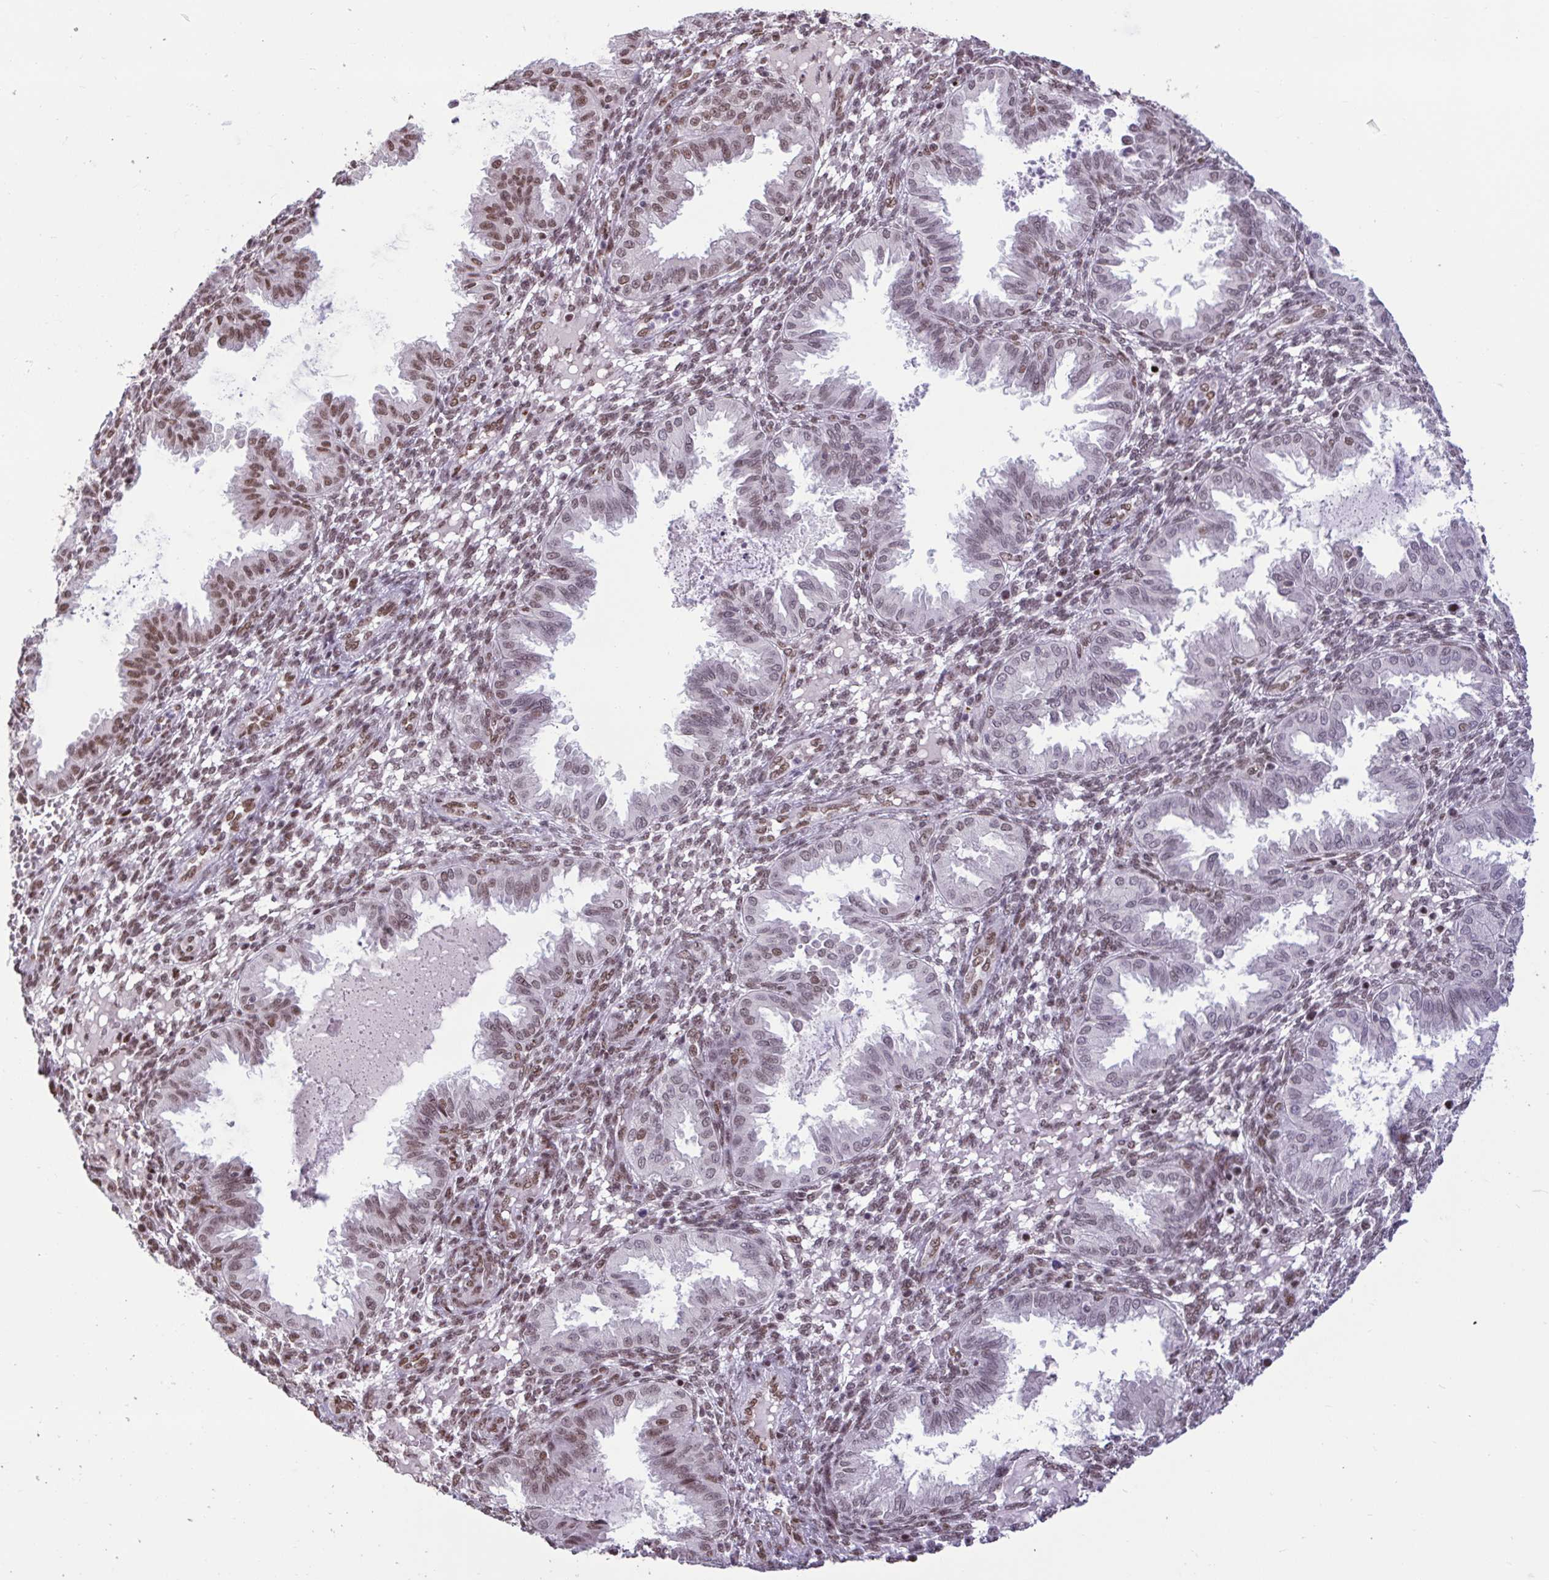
{"staining": {"intensity": "moderate", "quantity": "25%-75%", "location": "nuclear"}, "tissue": "endometrium", "cell_type": "Cells in endometrial stroma", "image_type": "normal", "snomed": [{"axis": "morphology", "description": "Normal tissue, NOS"}, {"axis": "topography", "description": "Endometrium"}], "caption": "Endometrium stained with immunohistochemistry demonstrates moderate nuclear positivity in approximately 25%-75% of cells in endometrial stroma.", "gene": "CBFA2T2", "patient": {"sex": "female", "age": 33}}